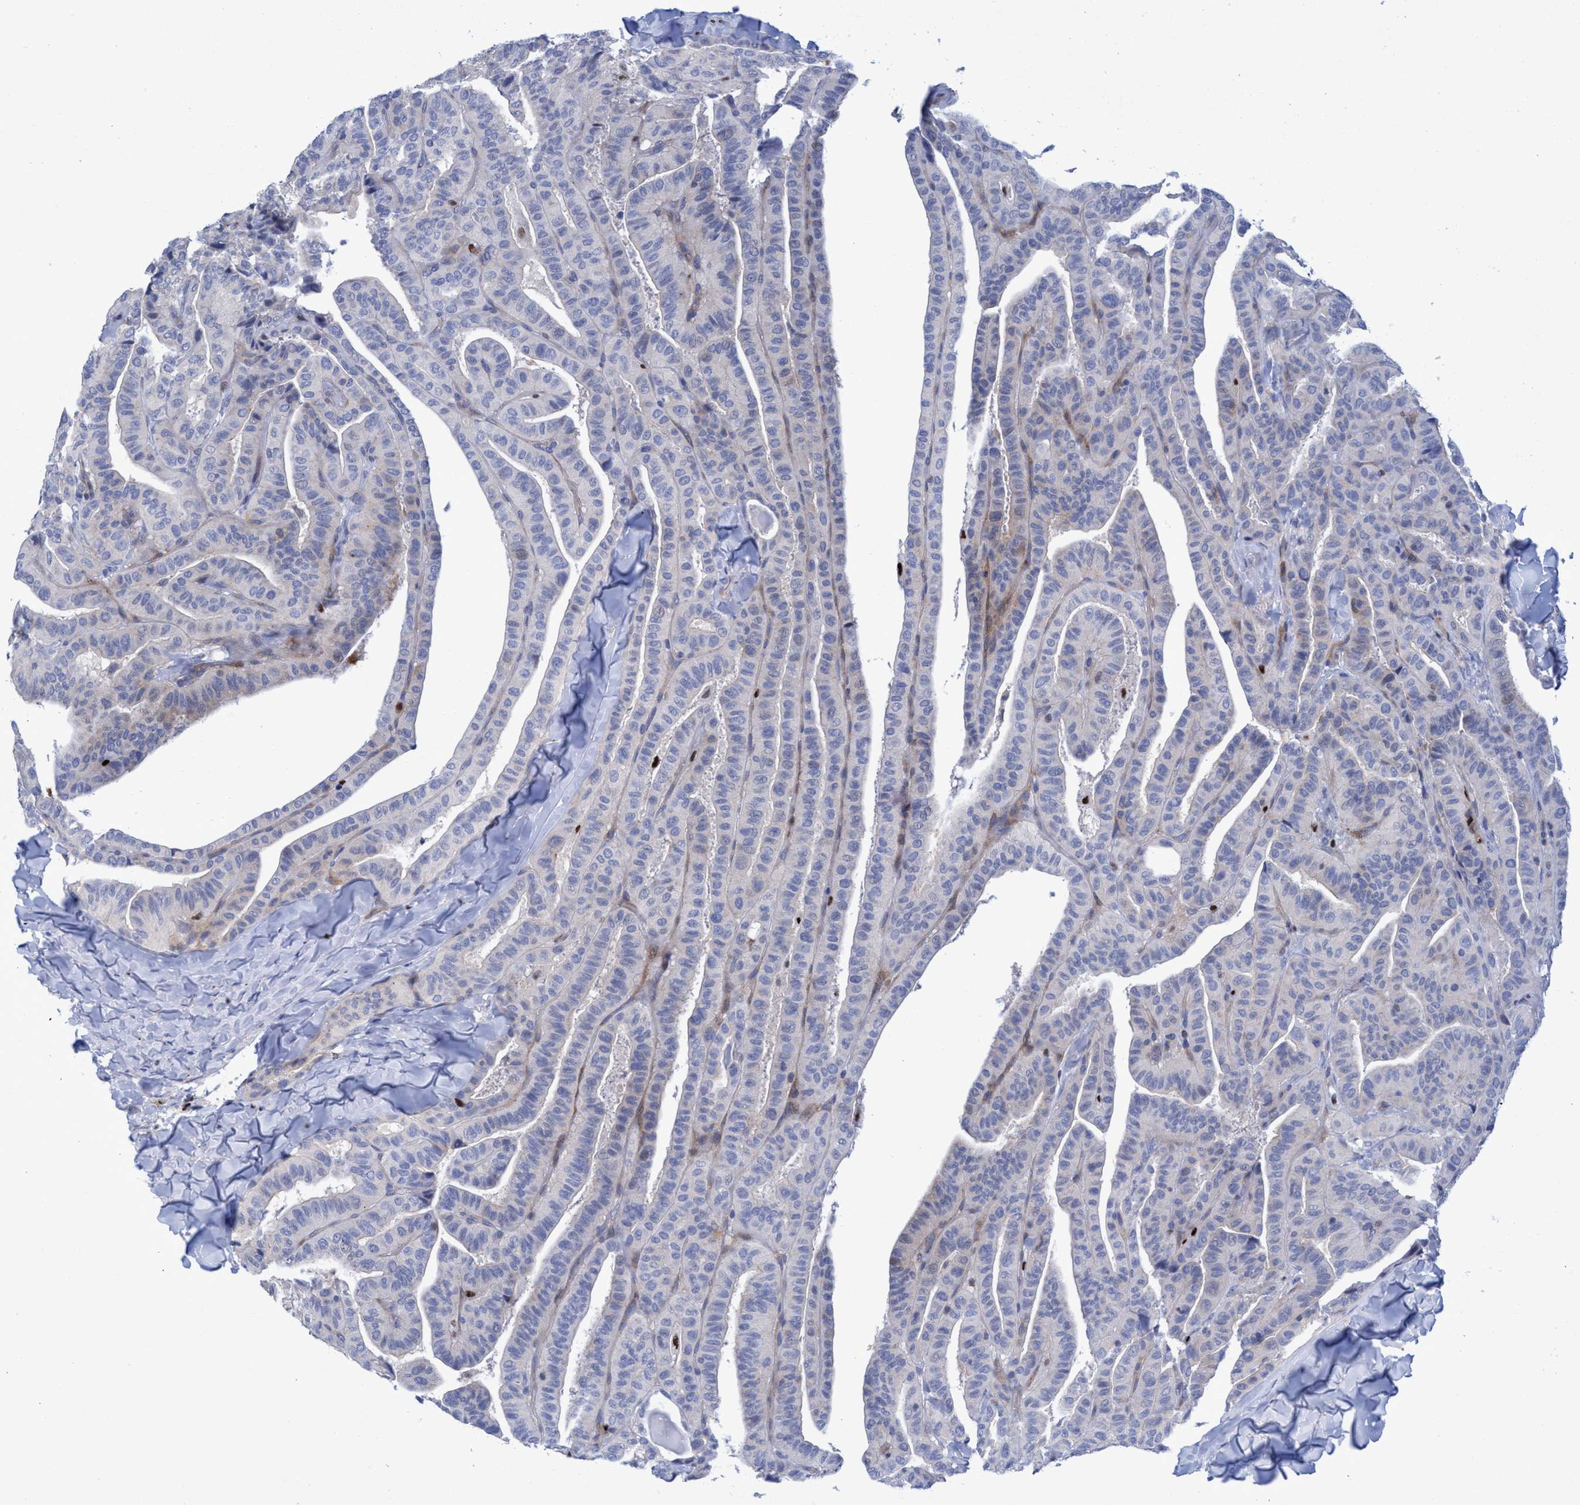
{"staining": {"intensity": "weak", "quantity": "<25%", "location": "cytoplasmic/membranous"}, "tissue": "thyroid cancer", "cell_type": "Tumor cells", "image_type": "cancer", "snomed": [{"axis": "morphology", "description": "Papillary adenocarcinoma, NOS"}, {"axis": "topography", "description": "Thyroid gland"}], "caption": "Tumor cells show no significant protein positivity in thyroid papillary adenocarcinoma.", "gene": "R3HCC1", "patient": {"sex": "male", "age": 77}}